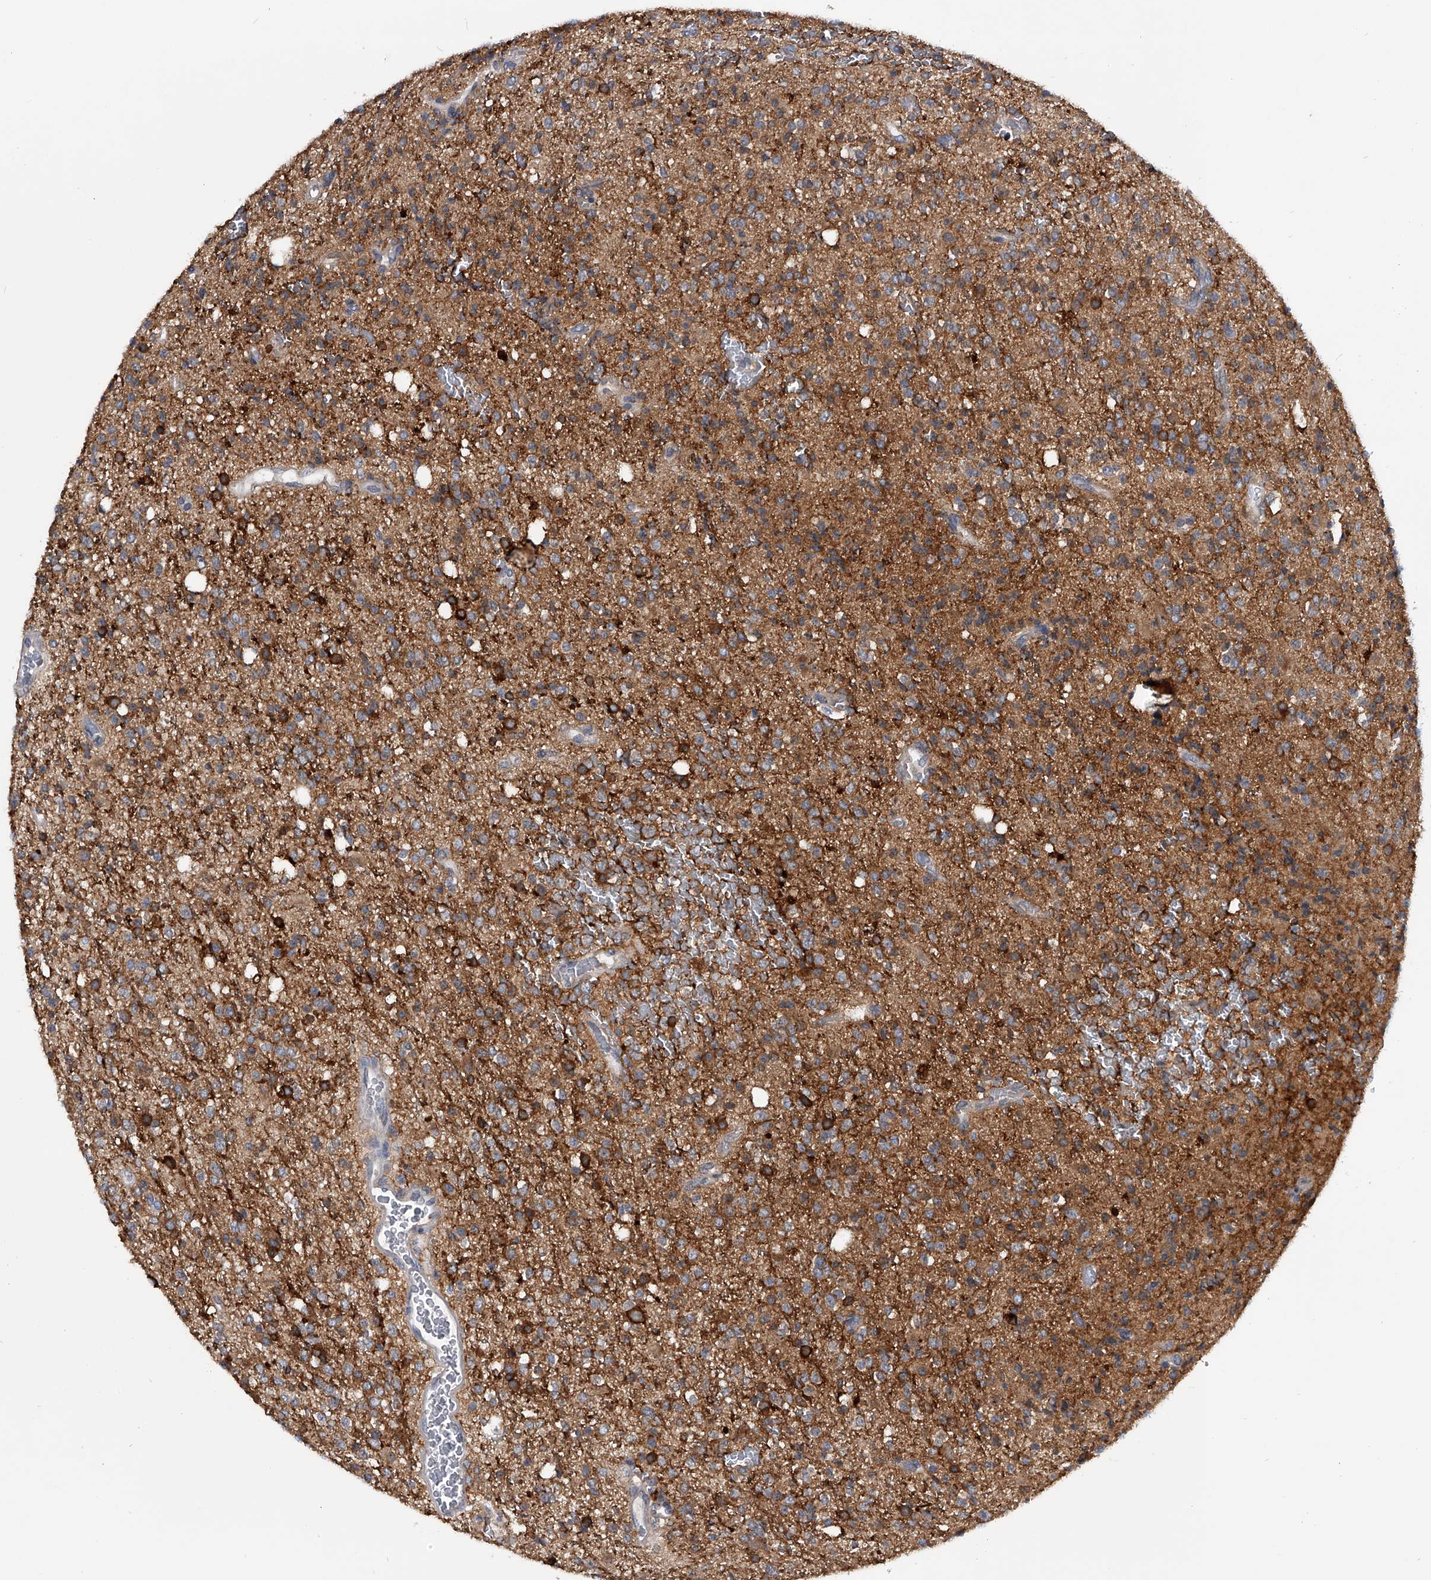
{"staining": {"intensity": "moderate", "quantity": "25%-75%", "location": "cytoplasmic/membranous"}, "tissue": "glioma", "cell_type": "Tumor cells", "image_type": "cancer", "snomed": [{"axis": "morphology", "description": "Glioma, malignant, High grade"}, {"axis": "topography", "description": "Brain"}], "caption": "High-magnification brightfield microscopy of glioma stained with DAB (3,3'-diaminobenzidine) (brown) and counterstained with hematoxylin (blue). tumor cells exhibit moderate cytoplasmic/membranous expression is seen in about25%-75% of cells.", "gene": "MAP4K3", "patient": {"sex": "male", "age": 34}}